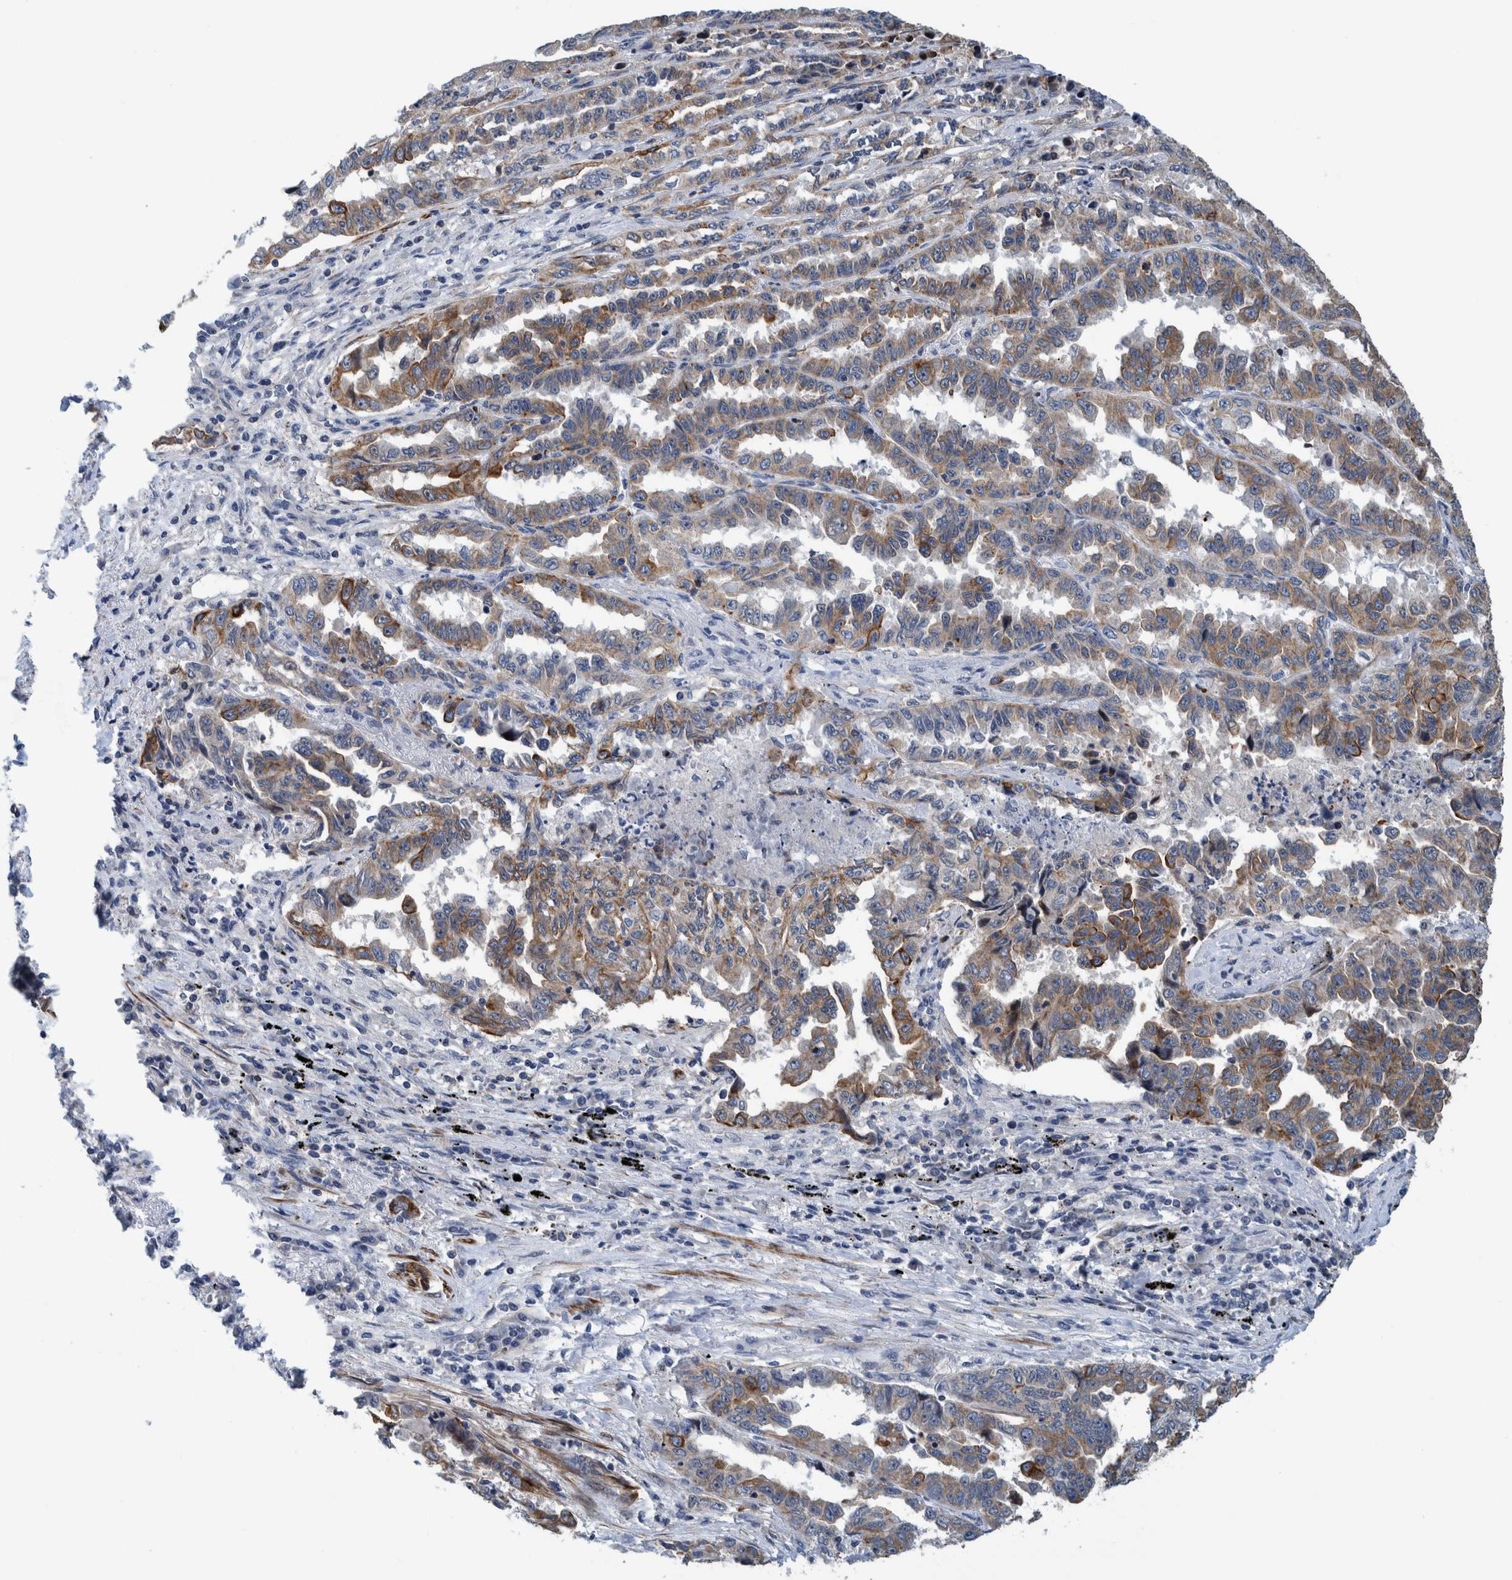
{"staining": {"intensity": "moderate", "quantity": "25%-75%", "location": "cytoplasmic/membranous"}, "tissue": "lung cancer", "cell_type": "Tumor cells", "image_type": "cancer", "snomed": [{"axis": "morphology", "description": "Adenocarcinoma, NOS"}, {"axis": "topography", "description": "Lung"}], "caption": "Immunohistochemical staining of human lung cancer (adenocarcinoma) reveals medium levels of moderate cytoplasmic/membranous positivity in approximately 25%-75% of tumor cells.", "gene": "MKS1", "patient": {"sex": "female", "age": 51}}